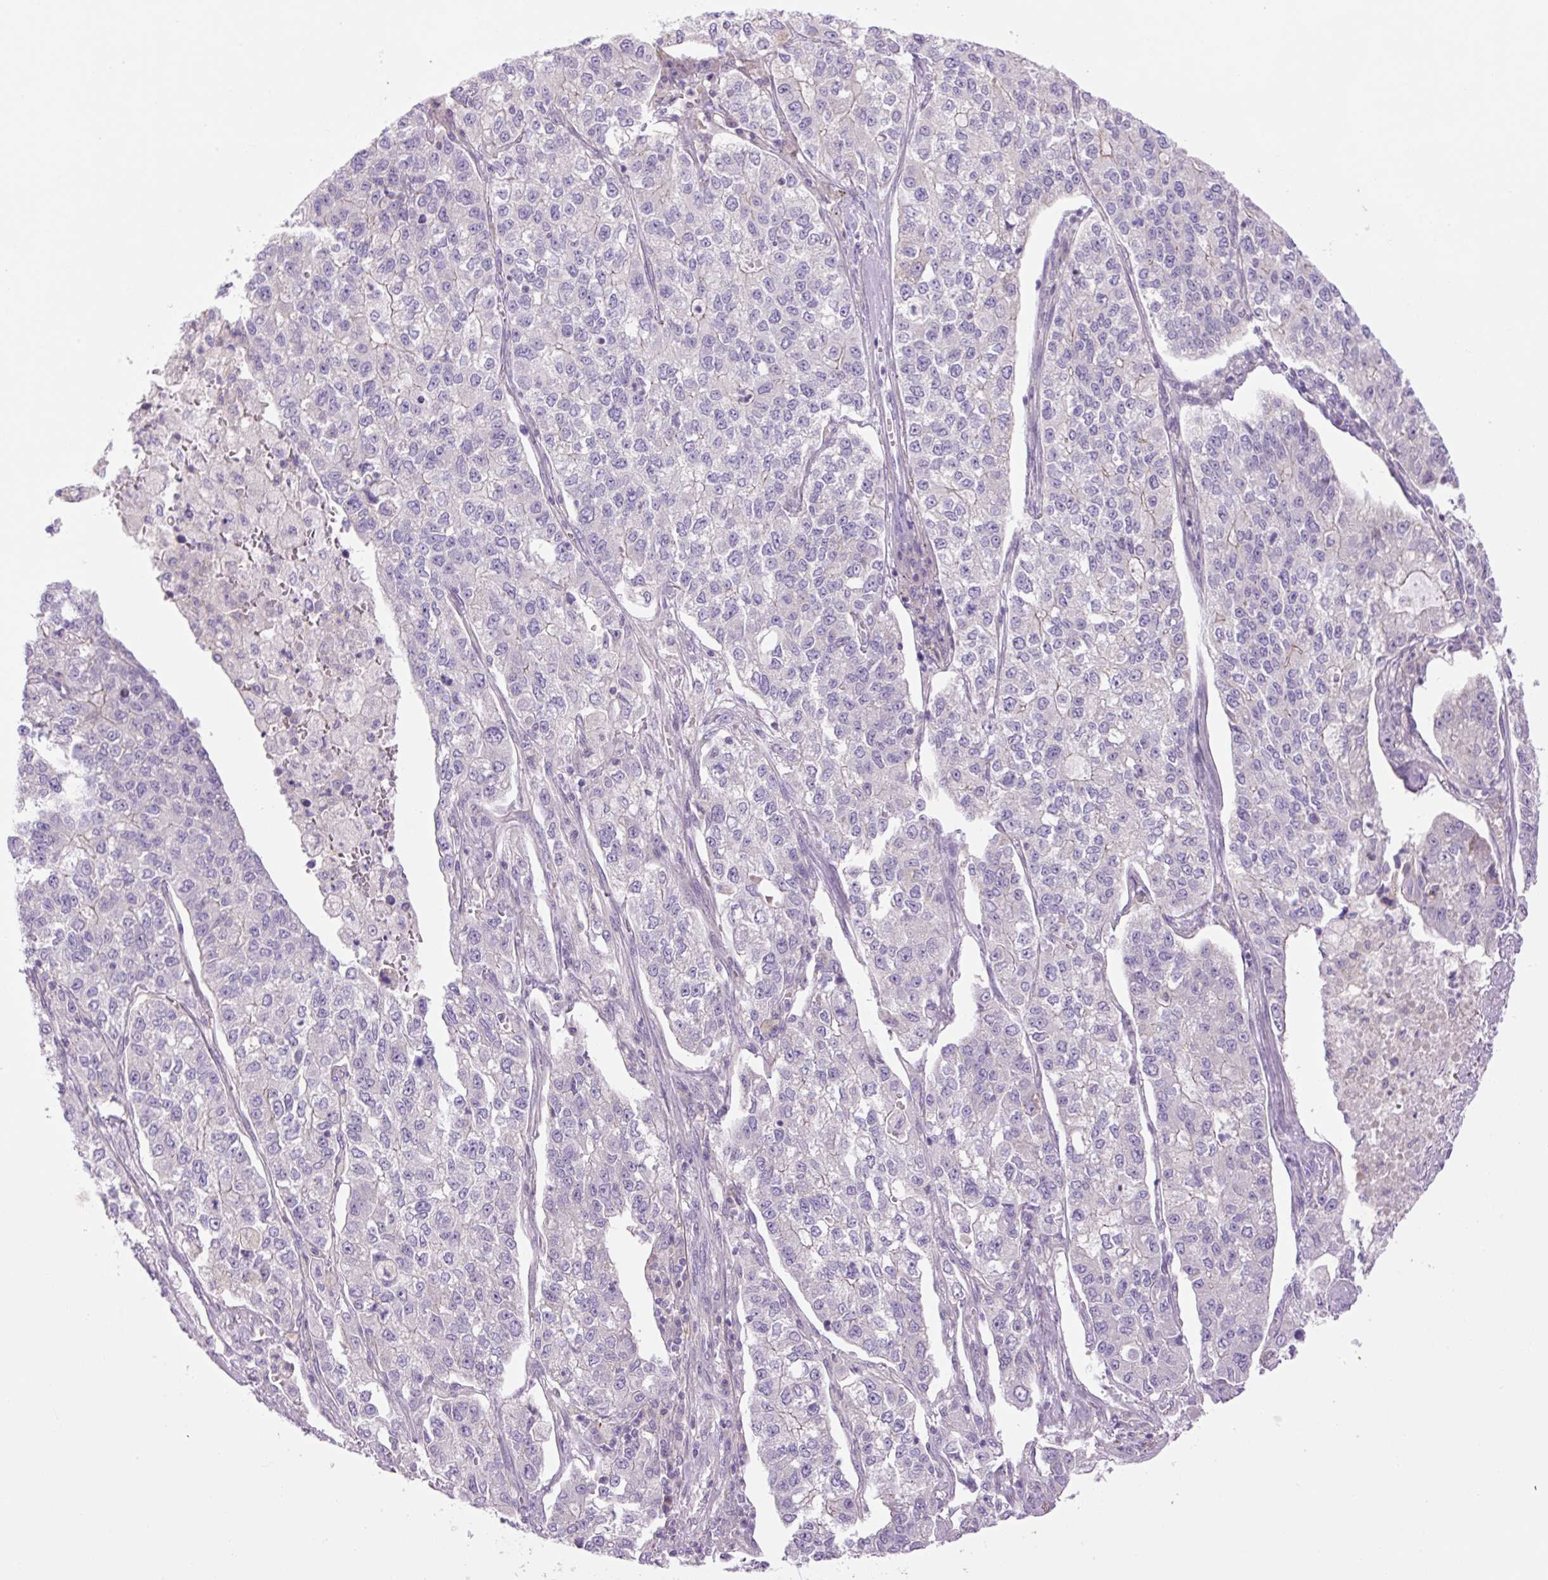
{"staining": {"intensity": "negative", "quantity": "none", "location": "none"}, "tissue": "lung cancer", "cell_type": "Tumor cells", "image_type": "cancer", "snomed": [{"axis": "morphology", "description": "Adenocarcinoma, NOS"}, {"axis": "topography", "description": "Lung"}], "caption": "Protein analysis of adenocarcinoma (lung) reveals no significant expression in tumor cells. The staining is performed using DAB brown chromogen with nuclei counter-stained in using hematoxylin.", "gene": "GRID2", "patient": {"sex": "male", "age": 49}}